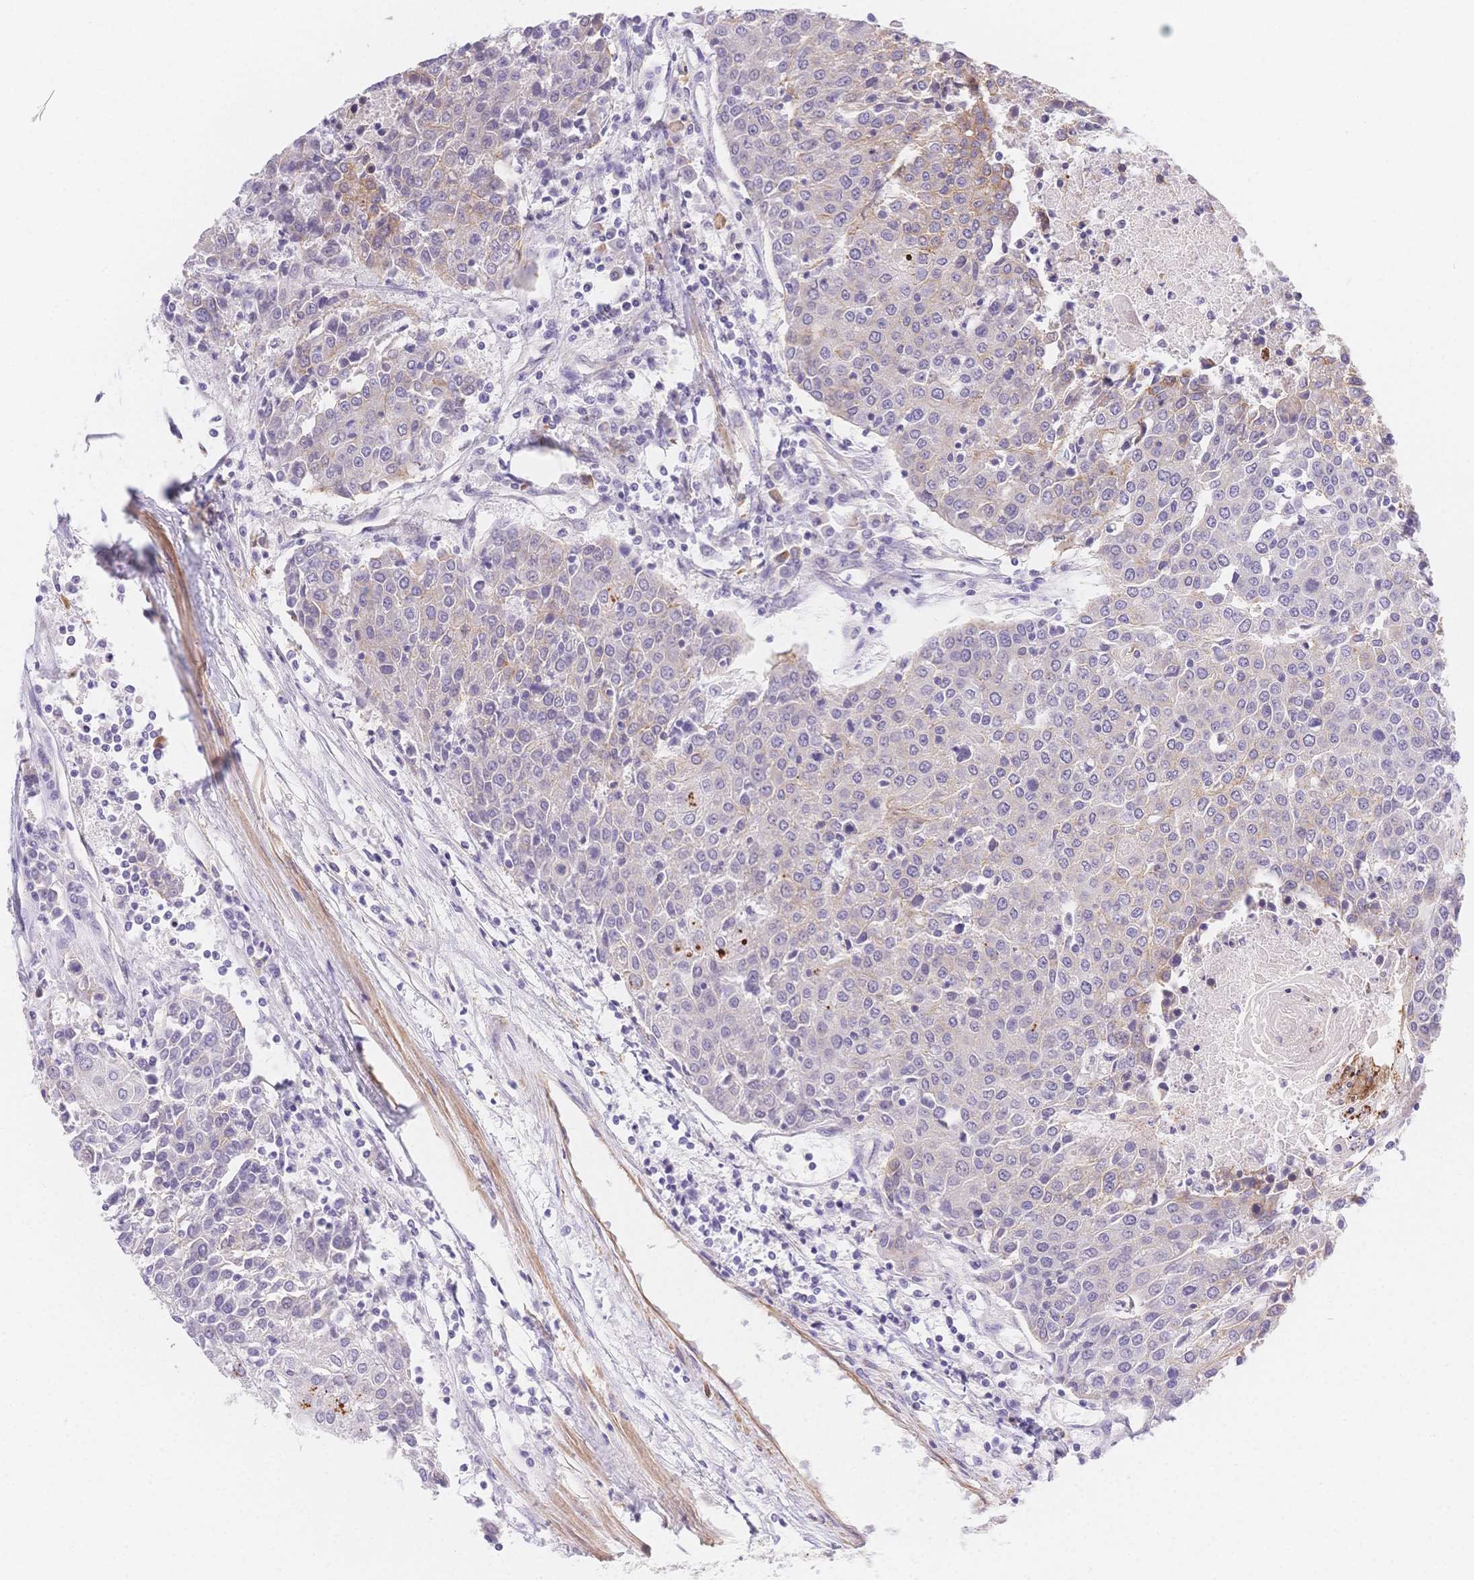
{"staining": {"intensity": "moderate", "quantity": "<25%", "location": "cytoplasmic/membranous"}, "tissue": "urothelial cancer", "cell_type": "Tumor cells", "image_type": "cancer", "snomed": [{"axis": "morphology", "description": "Urothelial carcinoma, High grade"}, {"axis": "topography", "description": "Urinary bladder"}], "caption": "This image displays urothelial cancer stained with immunohistochemistry to label a protein in brown. The cytoplasmic/membranous of tumor cells show moderate positivity for the protein. Nuclei are counter-stained blue.", "gene": "CSN1S1", "patient": {"sex": "female", "age": 85}}